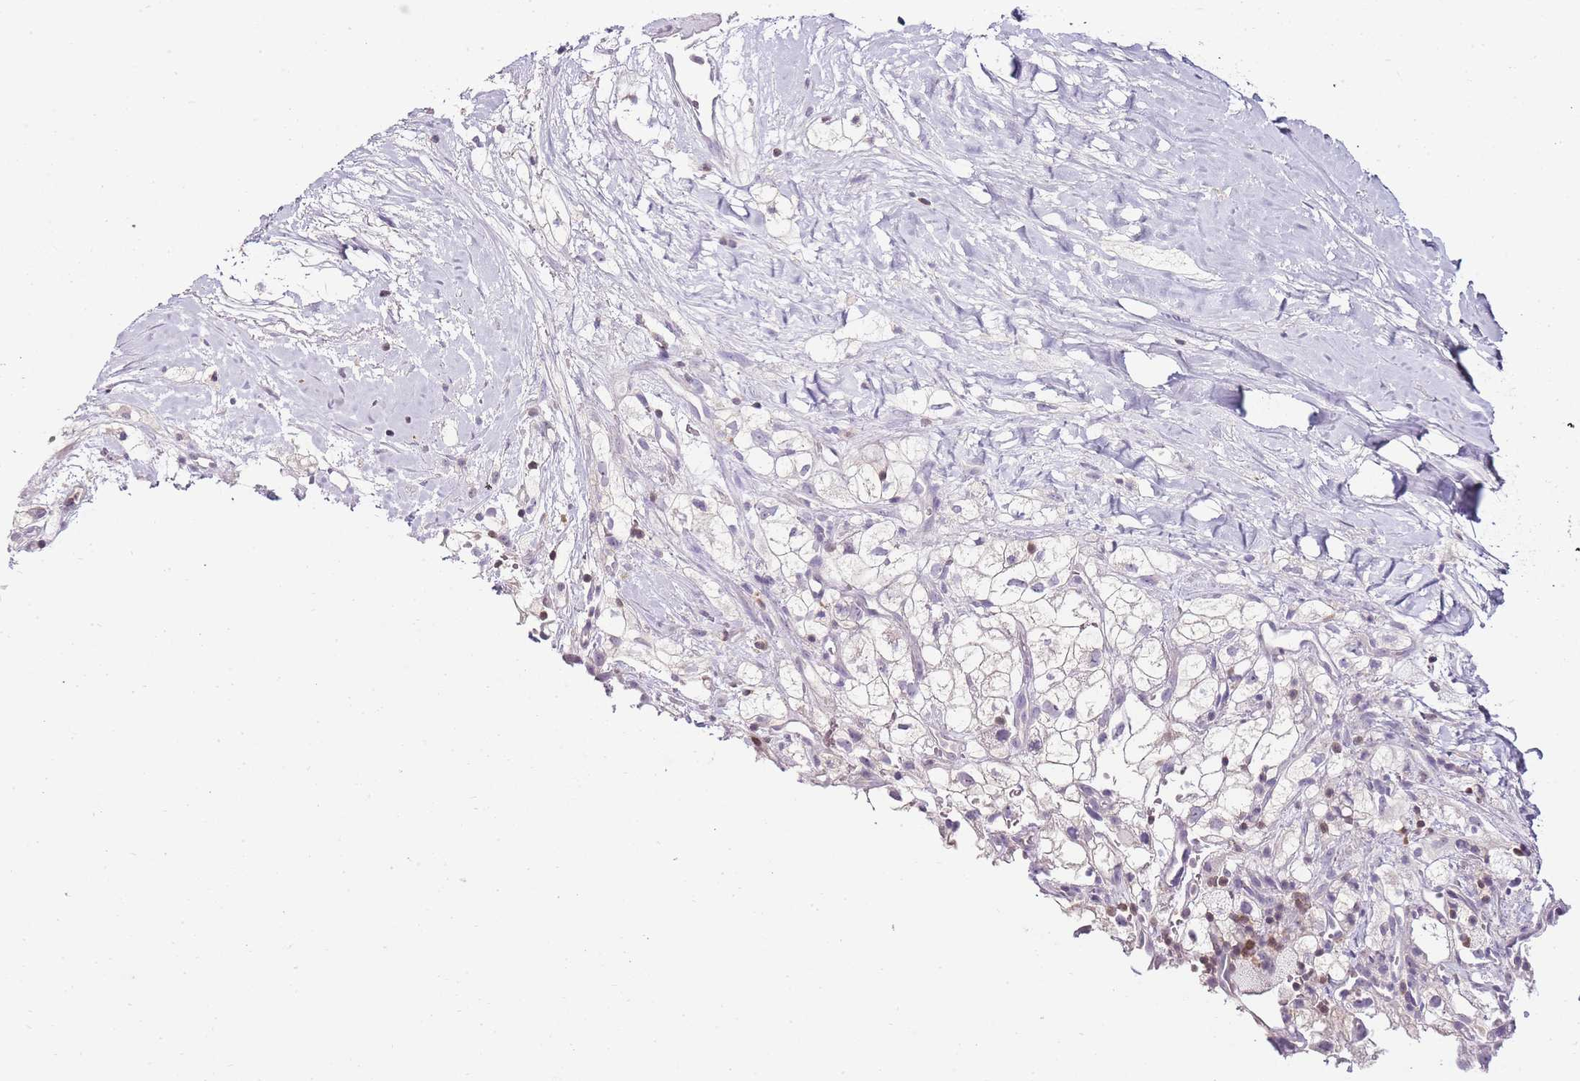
{"staining": {"intensity": "negative", "quantity": "none", "location": "none"}, "tissue": "renal cancer", "cell_type": "Tumor cells", "image_type": "cancer", "snomed": [{"axis": "morphology", "description": "Adenocarcinoma, NOS"}, {"axis": "topography", "description": "Kidney"}], "caption": "Immunohistochemistry (IHC) micrograph of renal cancer (adenocarcinoma) stained for a protein (brown), which displays no positivity in tumor cells.", "gene": "ZBP1", "patient": {"sex": "male", "age": 59}}